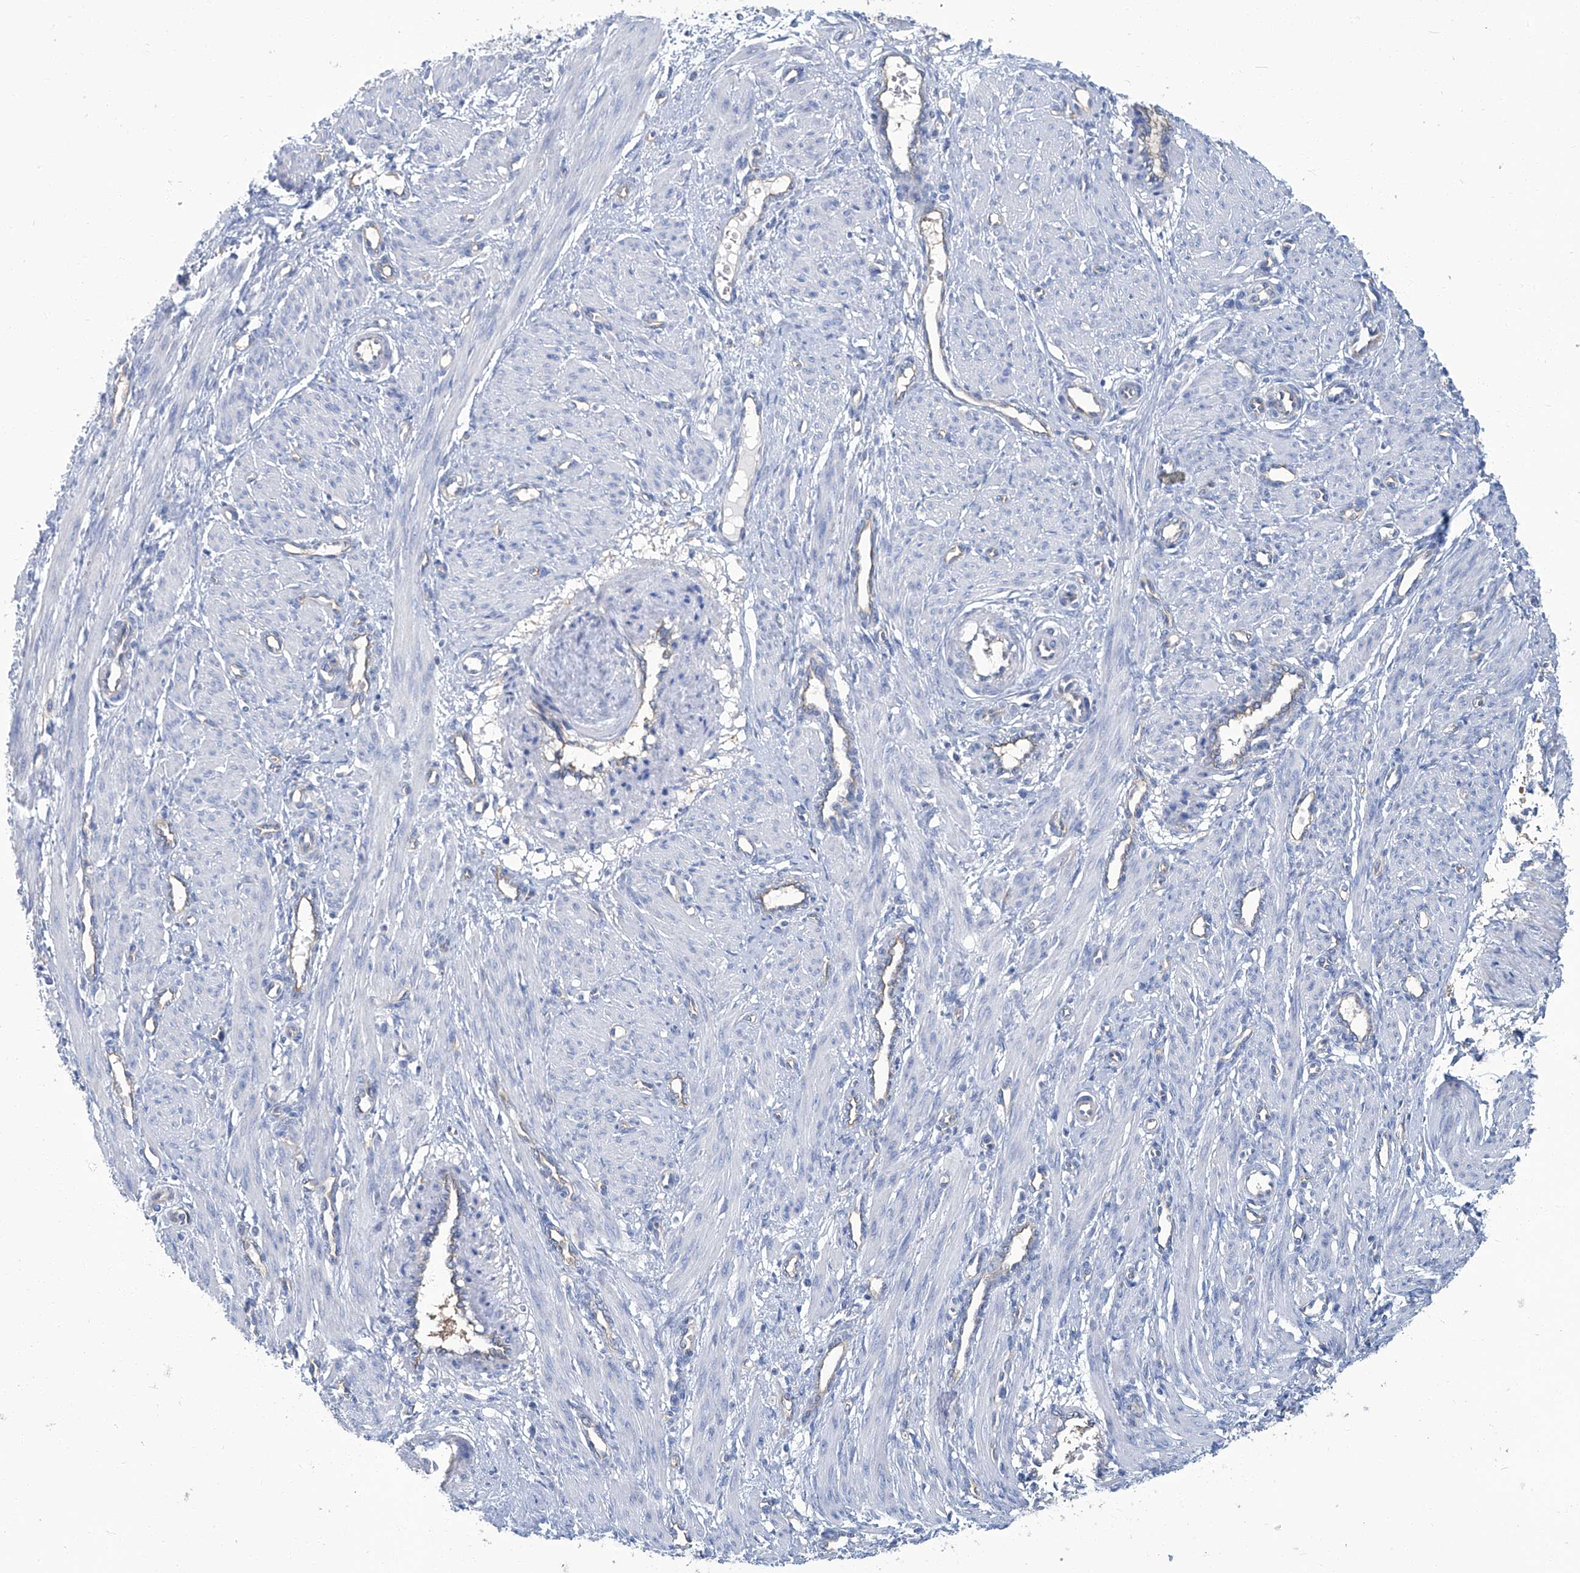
{"staining": {"intensity": "negative", "quantity": "none", "location": "none"}, "tissue": "smooth muscle", "cell_type": "Smooth muscle cells", "image_type": "normal", "snomed": [{"axis": "morphology", "description": "Normal tissue, NOS"}, {"axis": "topography", "description": "Endometrium"}], "caption": "A high-resolution micrograph shows IHC staining of normal smooth muscle, which shows no significant expression in smooth muscle cells. The staining is performed using DAB brown chromogen with nuclei counter-stained in using hematoxylin.", "gene": "PFKL", "patient": {"sex": "female", "age": 33}}